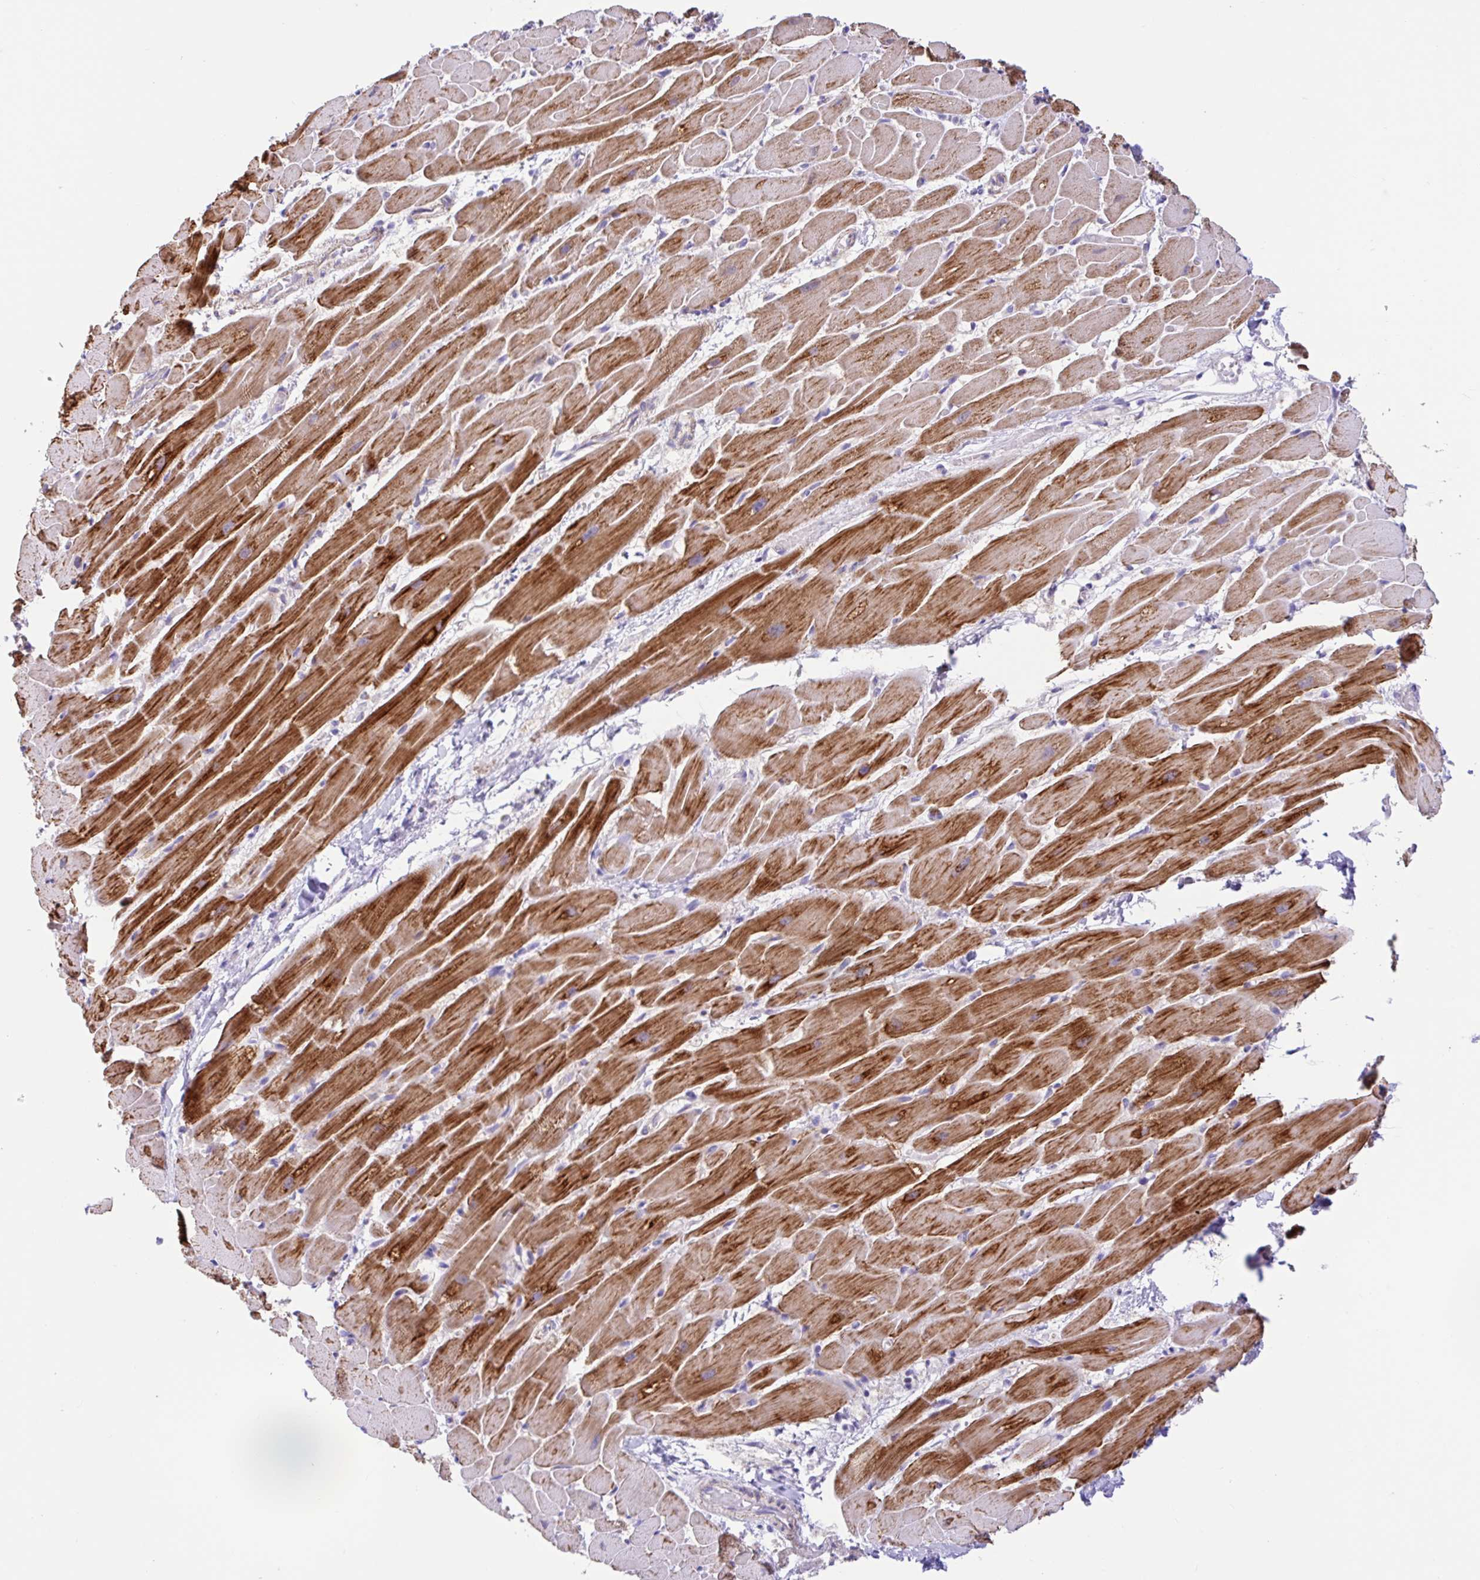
{"staining": {"intensity": "strong", "quantity": "25%-75%", "location": "cytoplasmic/membranous"}, "tissue": "heart muscle", "cell_type": "Cardiomyocytes", "image_type": "normal", "snomed": [{"axis": "morphology", "description": "Normal tissue, NOS"}, {"axis": "topography", "description": "Heart"}], "caption": "Cardiomyocytes reveal strong cytoplasmic/membranous positivity in approximately 25%-75% of cells in benign heart muscle.", "gene": "NDUFS2", "patient": {"sex": "male", "age": 37}}